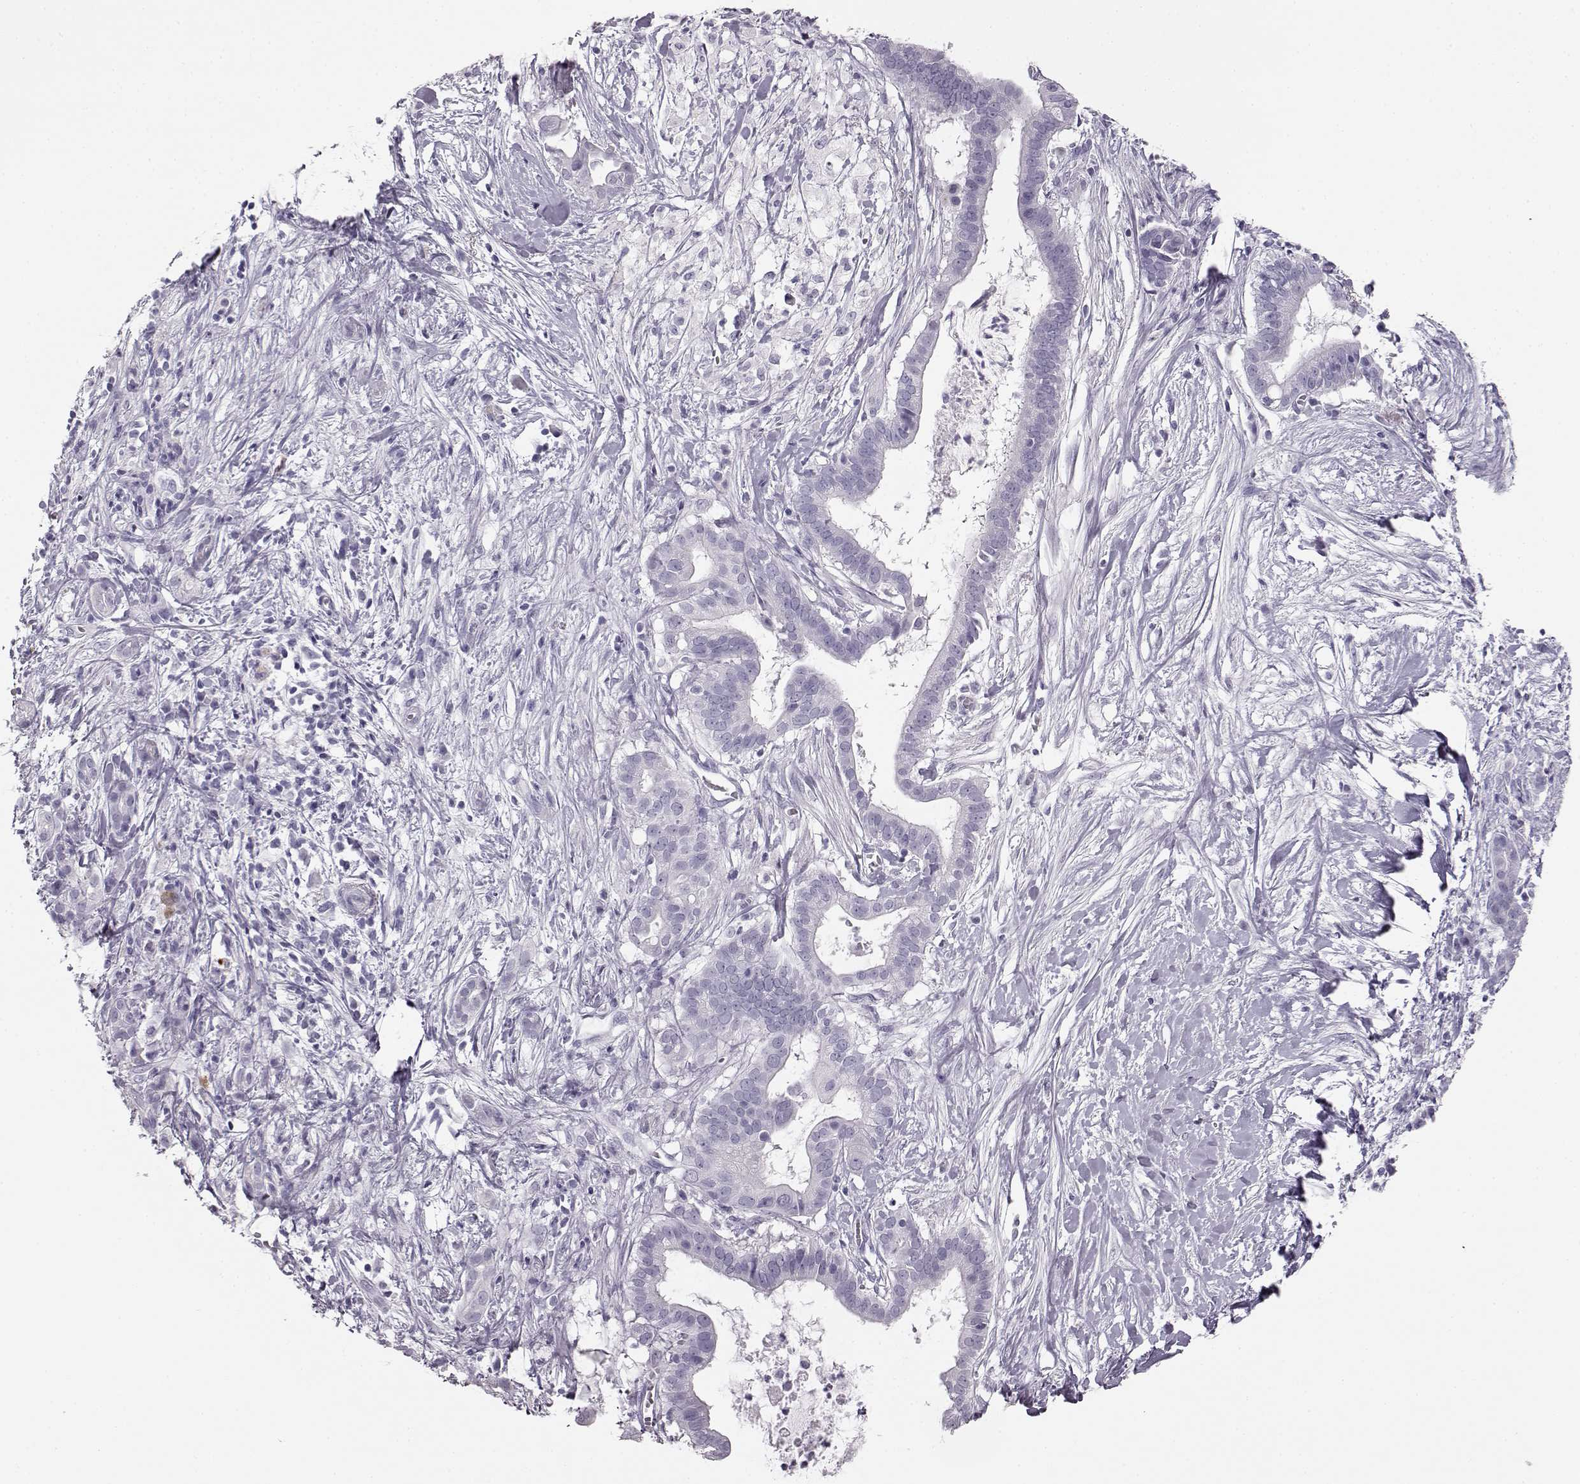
{"staining": {"intensity": "negative", "quantity": "none", "location": "none"}, "tissue": "pancreatic cancer", "cell_type": "Tumor cells", "image_type": "cancer", "snomed": [{"axis": "morphology", "description": "Adenocarcinoma, NOS"}, {"axis": "topography", "description": "Pancreas"}], "caption": "This is an immunohistochemistry (IHC) image of pancreatic cancer. There is no positivity in tumor cells.", "gene": "BFSP2", "patient": {"sex": "male", "age": 61}}